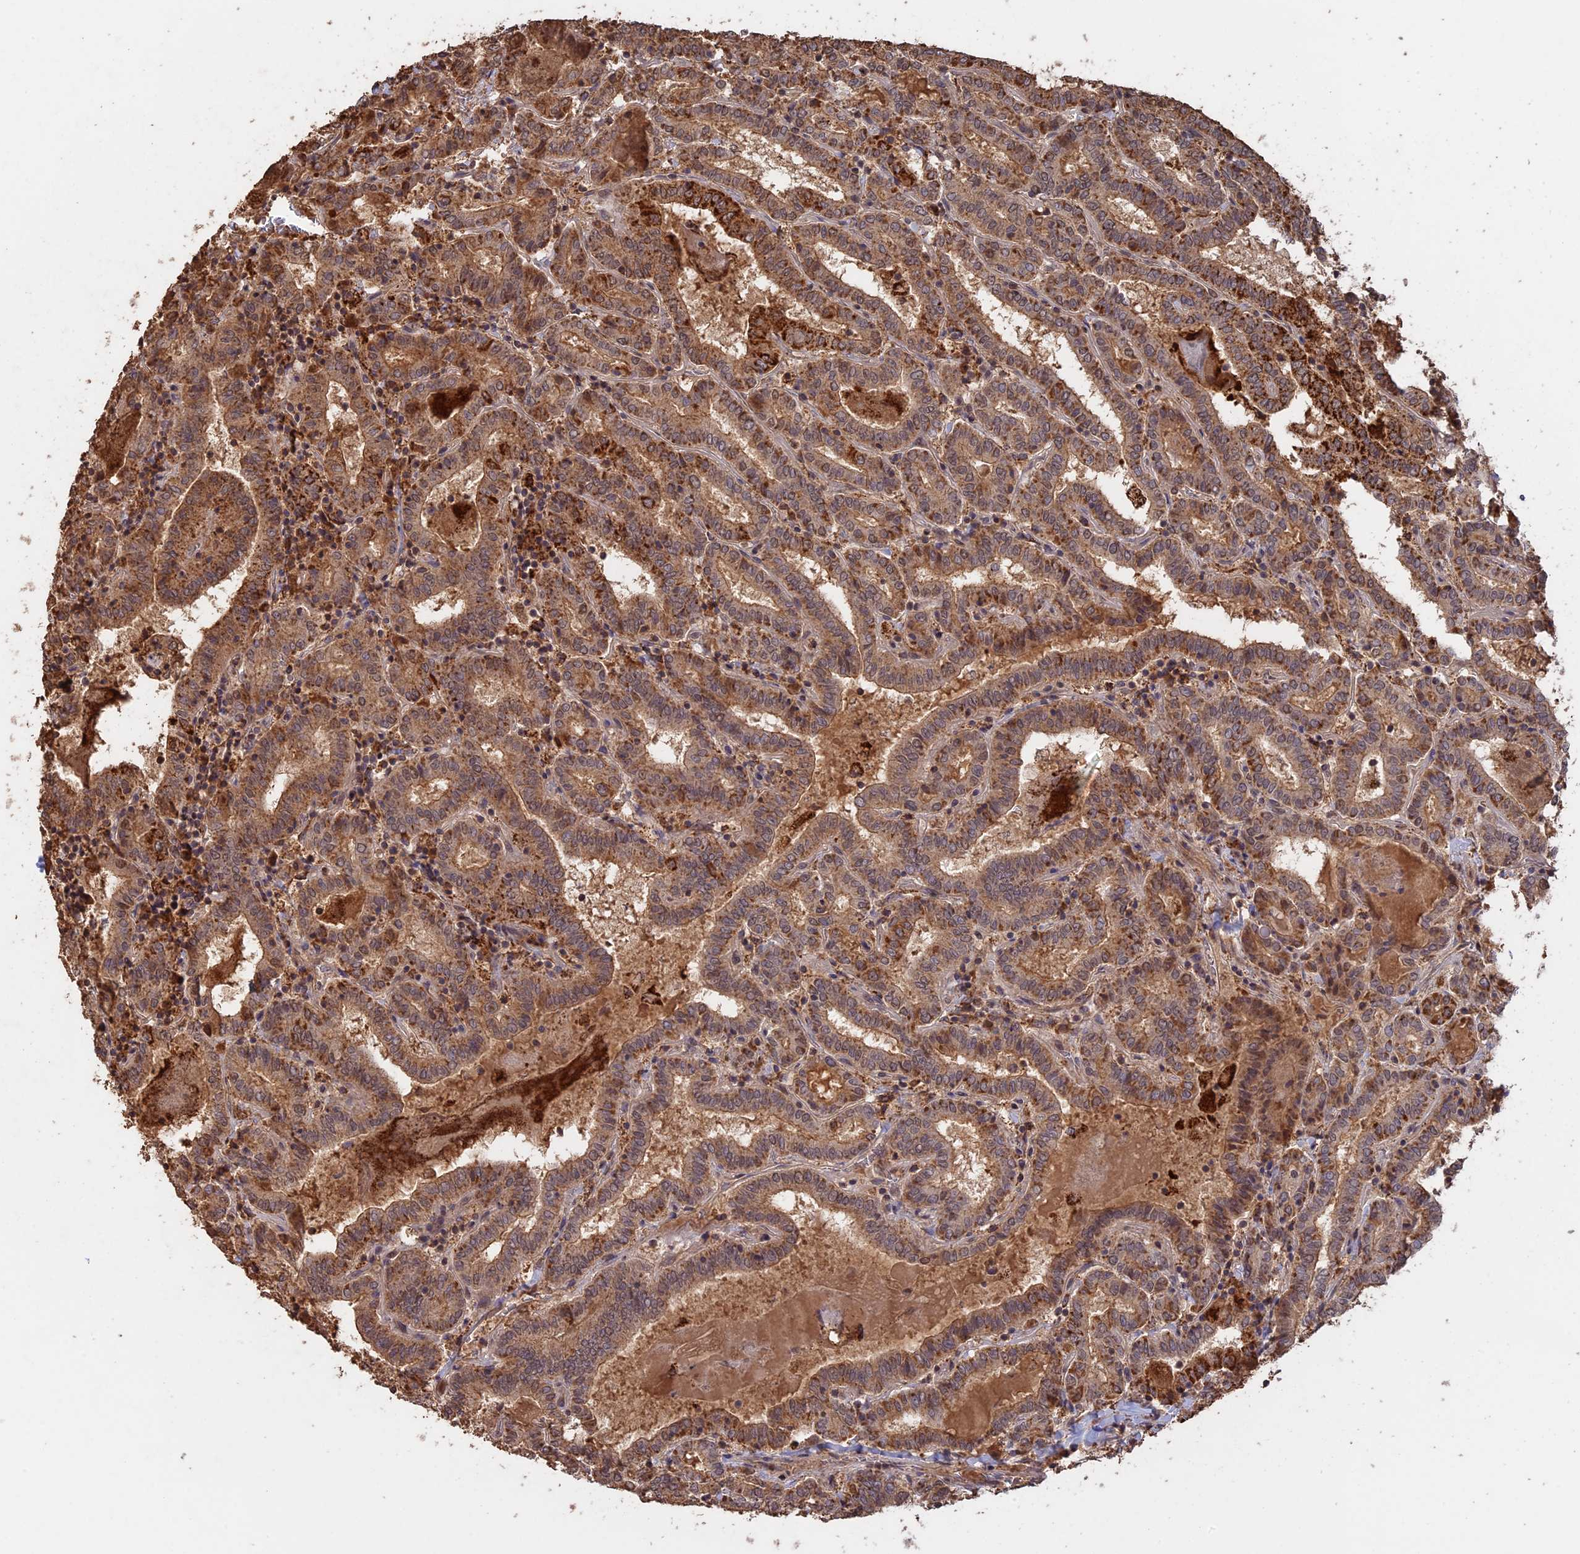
{"staining": {"intensity": "strong", "quantity": "25%-75%", "location": "cytoplasmic/membranous"}, "tissue": "thyroid cancer", "cell_type": "Tumor cells", "image_type": "cancer", "snomed": [{"axis": "morphology", "description": "Papillary adenocarcinoma, NOS"}, {"axis": "topography", "description": "Thyroid gland"}], "caption": "Immunohistochemical staining of human thyroid cancer reveals high levels of strong cytoplasmic/membranous expression in about 25%-75% of tumor cells. (Brightfield microscopy of DAB IHC at high magnification).", "gene": "FAM210B", "patient": {"sex": "female", "age": 72}}